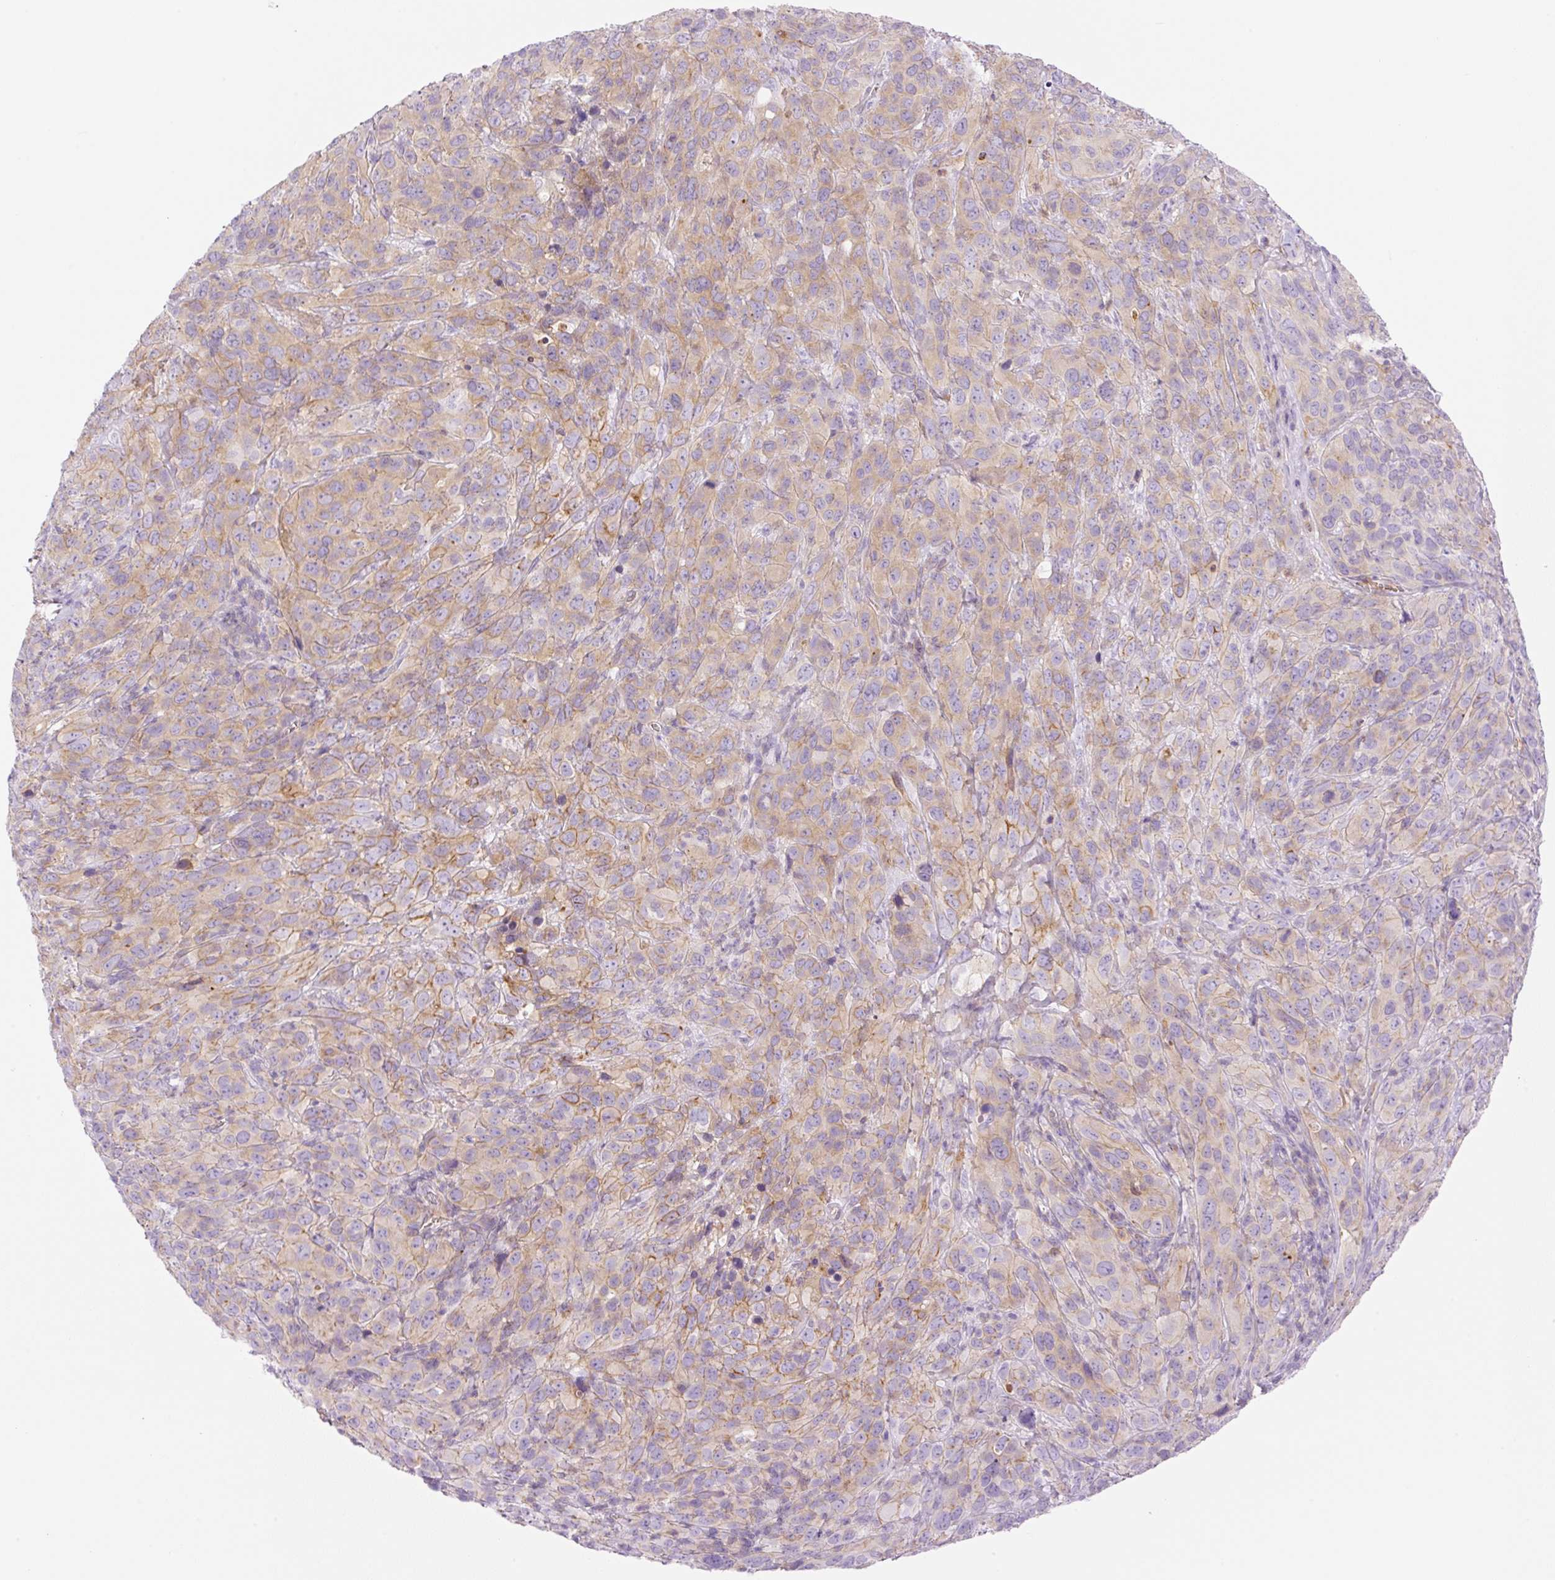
{"staining": {"intensity": "moderate", "quantity": "25%-75%", "location": "cytoplasmic/membranous"}, "tissue": "cervical cancer", "cell_type": "Tumor cells", "image_type": "cancer", "snomed": [{"axis": "morphology", "description": "Squamous cell carcinoma, NOS"}, {"axis": "topography", "description": "Cervix"}], "caption": "High-power microscopy captured an immunohistochemistry micrograph of cervical cancer, revealing moderate cytoplasmic/membranous staining in about 25%-75% of tumor cells.", "gene": "EHD3", "patient": {"sex": "female", "age": 51}}